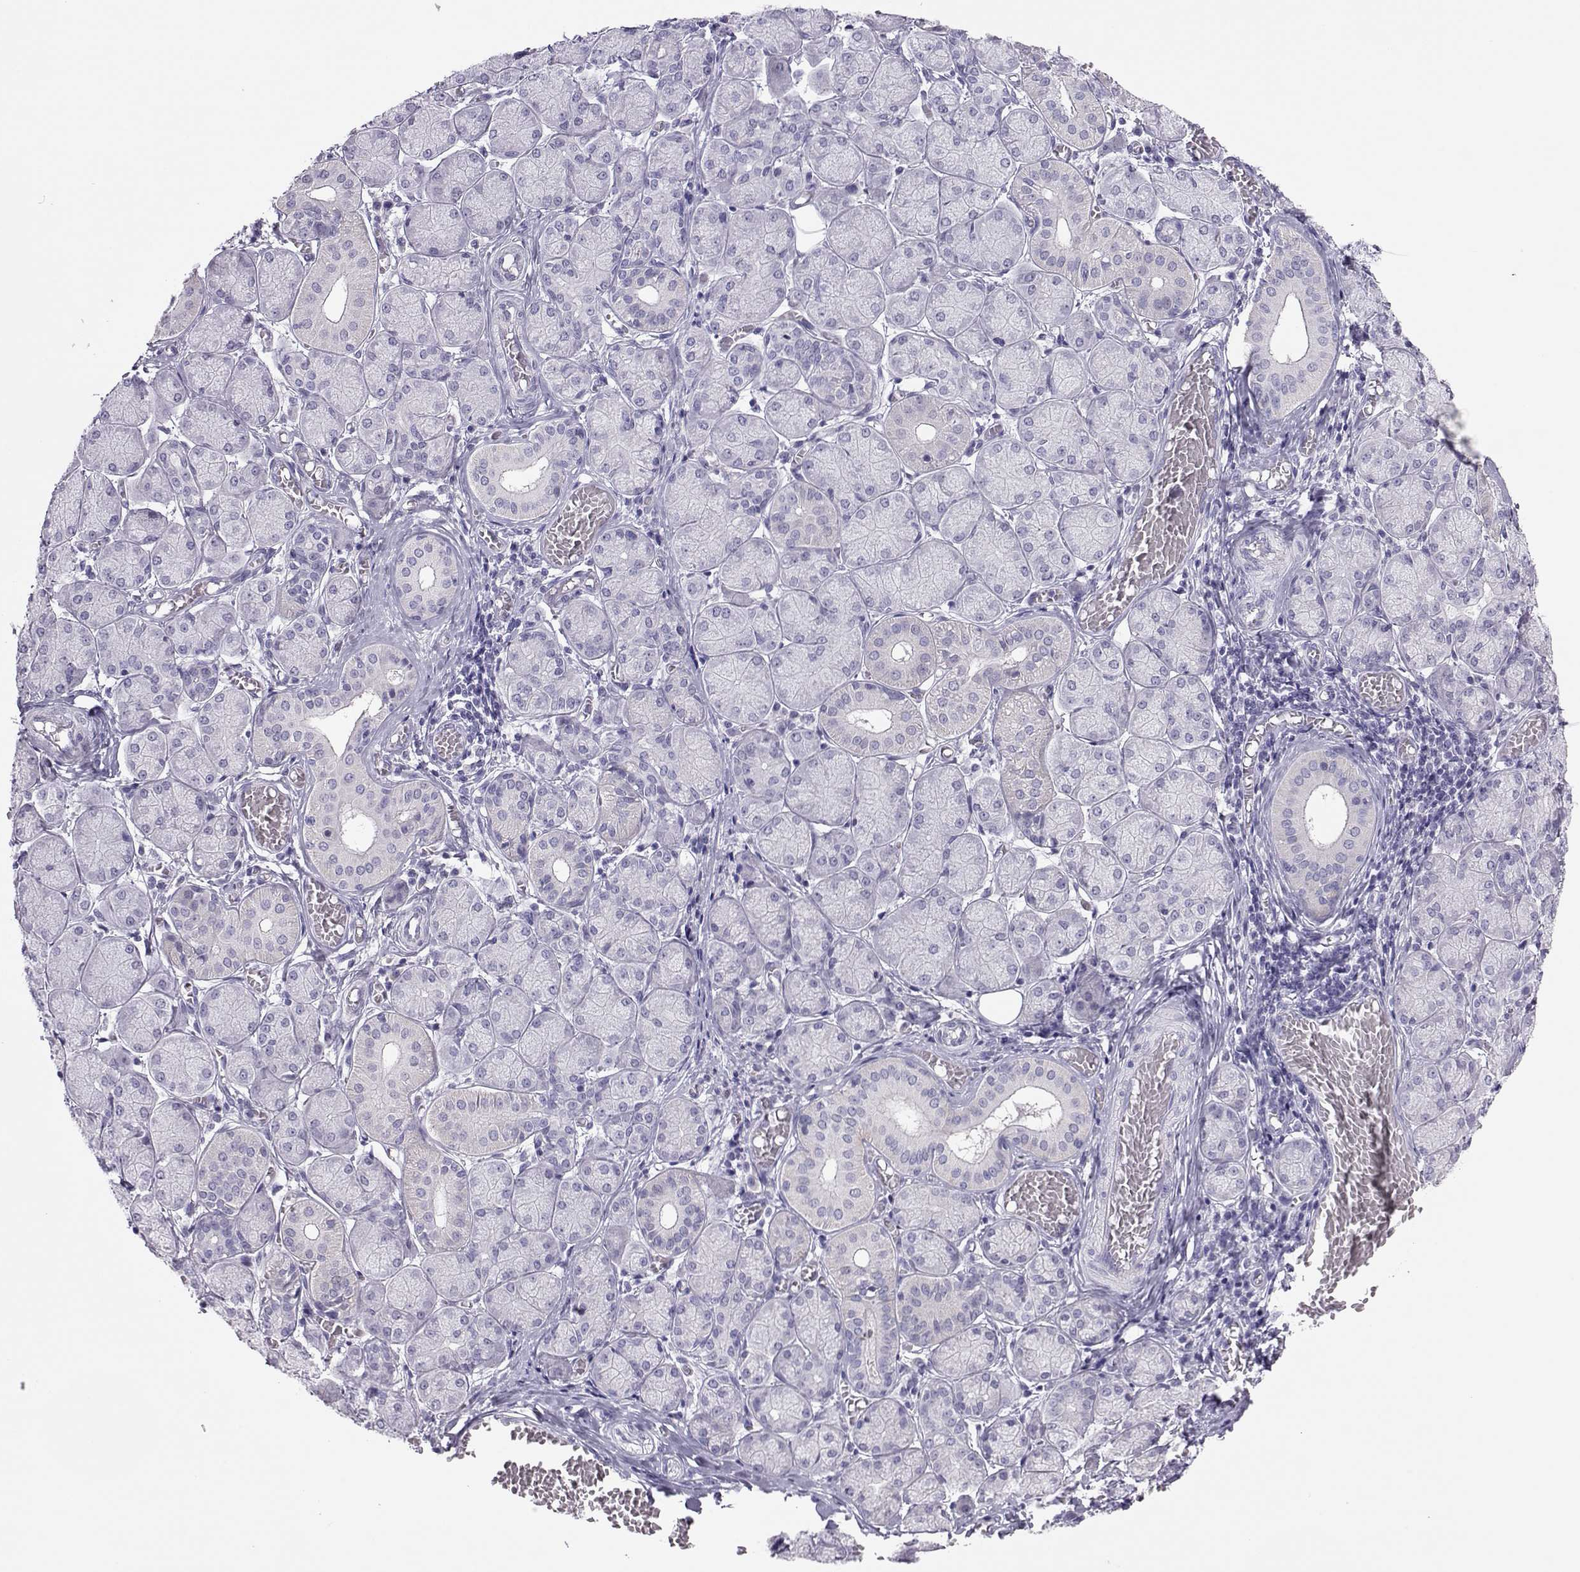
{"staining": {"intensity": "negative", "quantity": "none", "location": "none"}, "tissue": "salivary gland", "cell_type": "Glandular cells", "image_type": "normal", "snomed": [{"axis": "morphology", "description": "Normal tissue, NOS"}, {"axis": "topography", "description": "Salivary gland"}, {"axis": "topography", "description": "Peripheral nerve tissue"}], "caption": "Immunohistochemistry (IHC) image of benign salivary gland: salivary gland stained with DAB demonstrates no significant protein expression in glandular cells.", "gene": "TRPM7", "patient": {"sex": "female", "age": 24}}